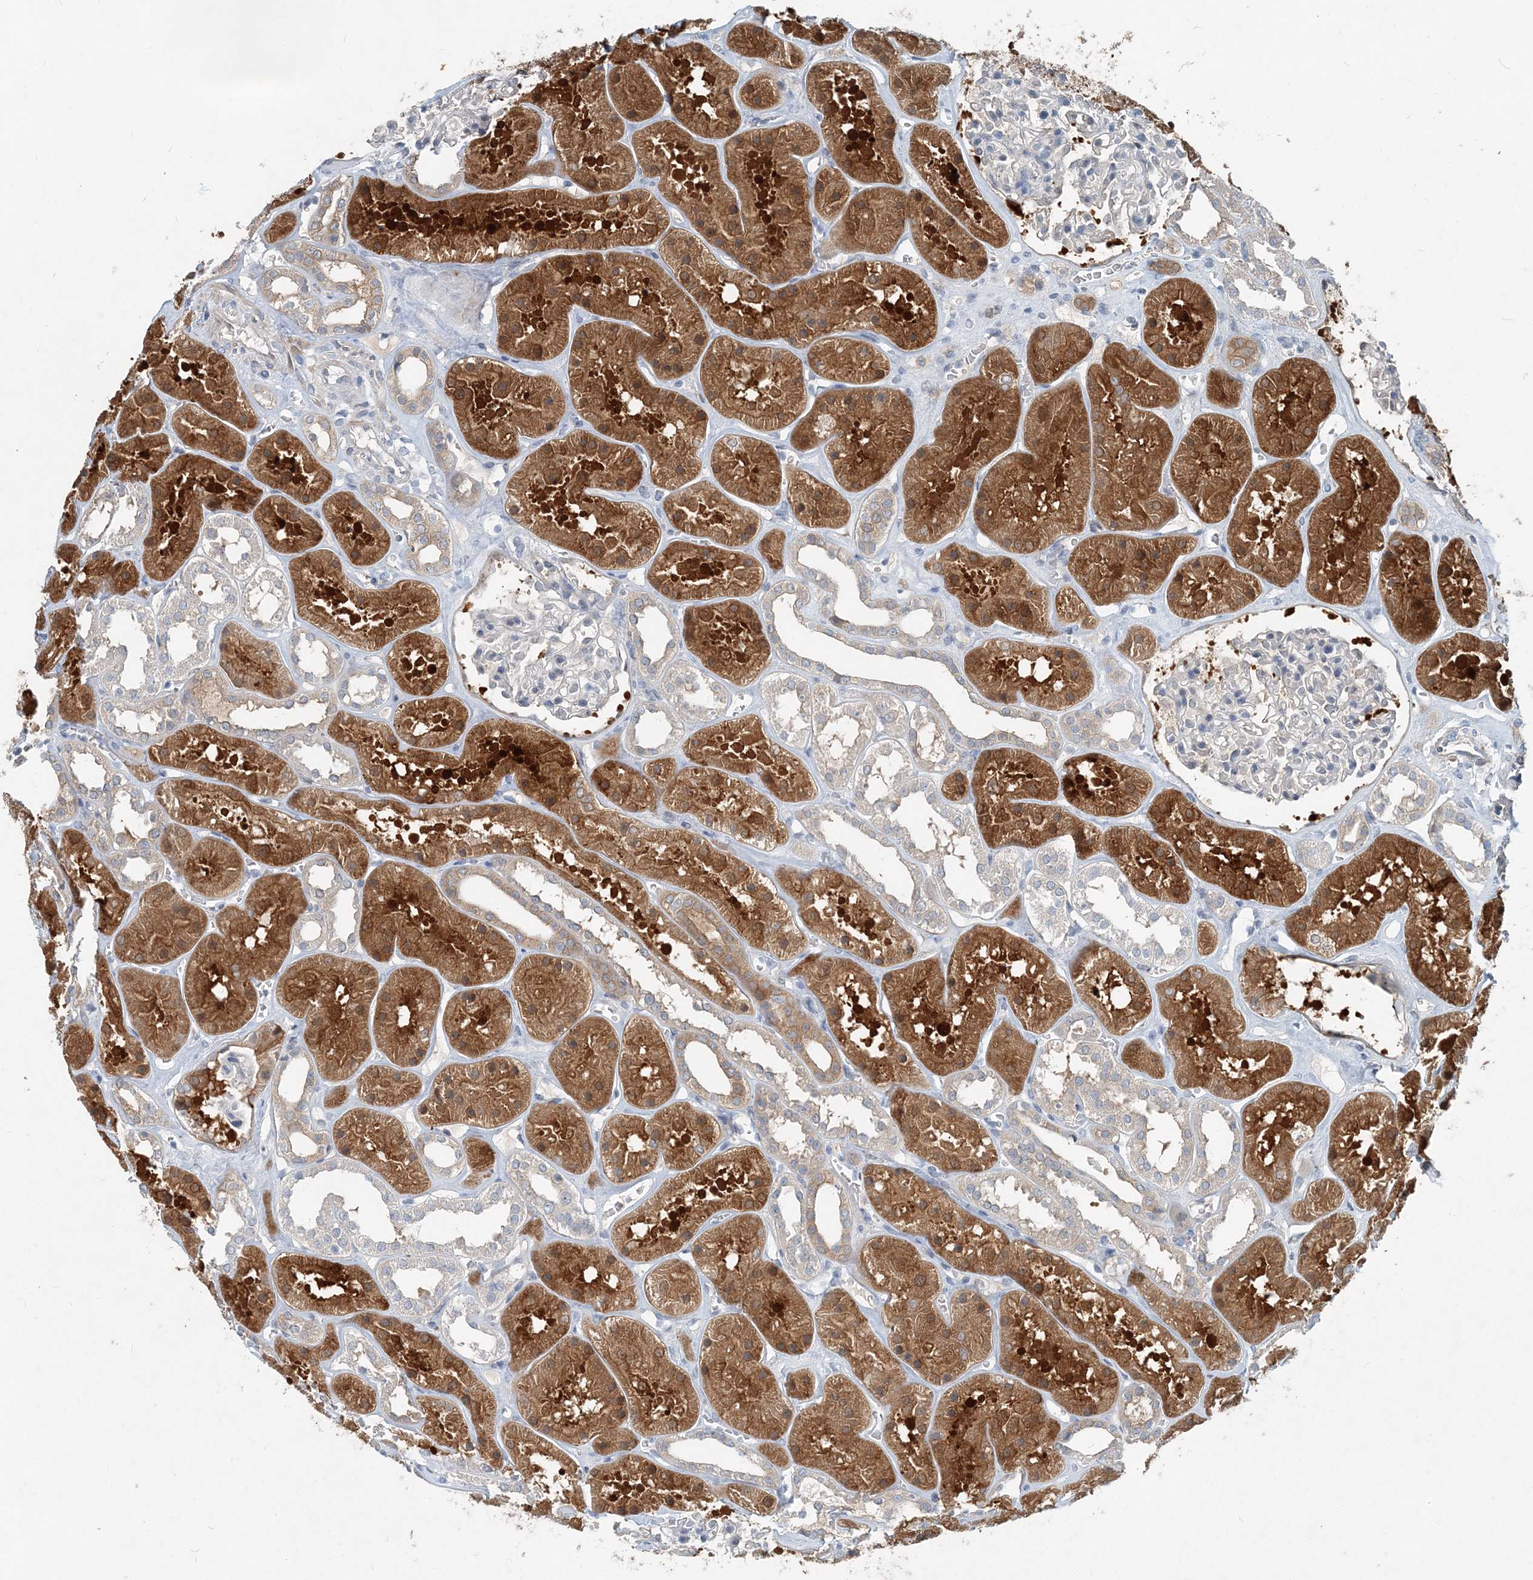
{"staining": {"intensity": "negative", "quantity": "none", "location": "none"}, "tissue": "kidney", "cell_type": "Cells in glomeruli", "image_type": "normal", "snomed": [{"axis": "morphology", "description": "Normal tissue, NOS"}, {"axis": "topography", "description": "Kidney"}], "caption": "Photomicrograph shows no protein staining in cells in glomeruli of unremarkable kidney.", "gene": "ARMH1", "patient": {"sex": "female", "age": 41}}